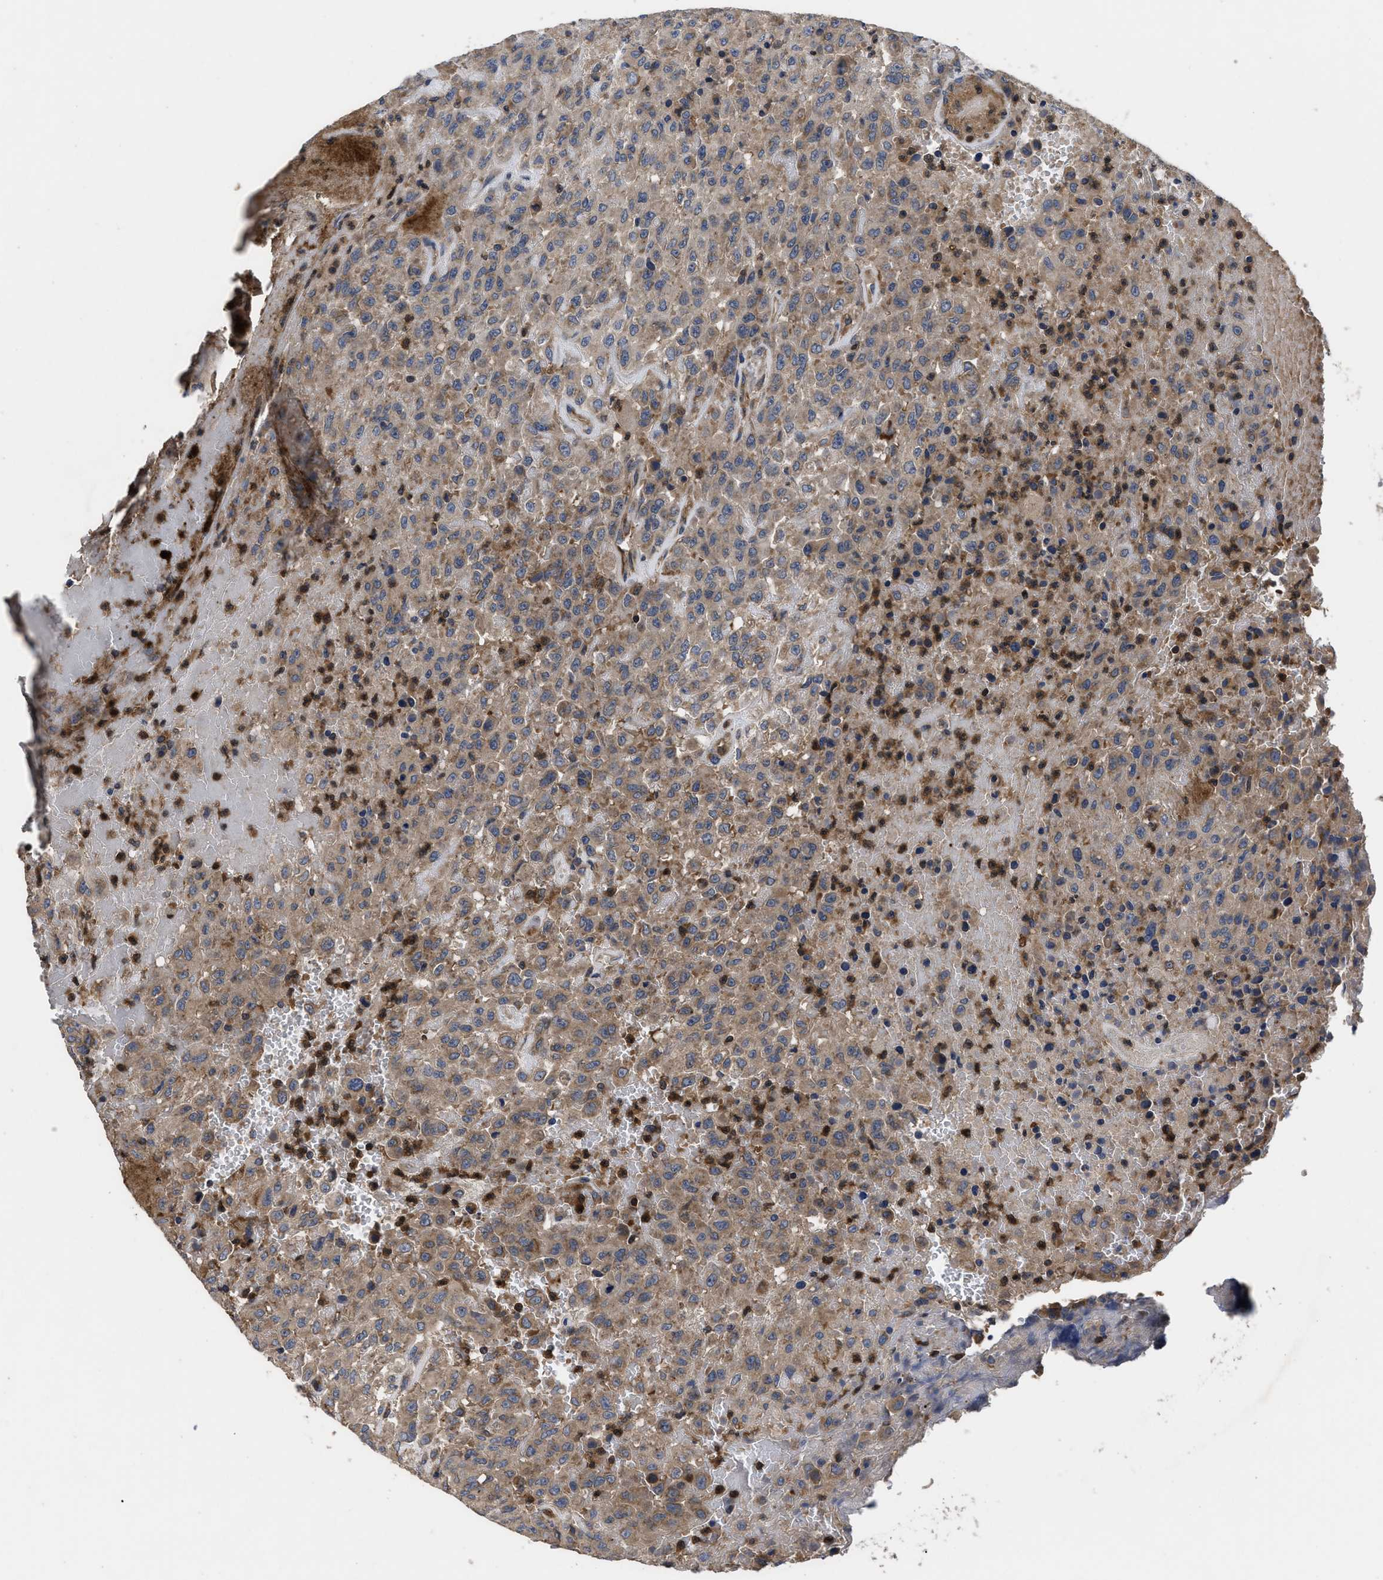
{"staining": {"intensity": "moderate", "quantity": "25%-75%", "location": "cytoplasmic/membranous"}, "tissue": "urothelial cancer", "cell_type": "Tumor cells", "image_type": "cancer", "snomed": [{"axis": "morphology", "description": "Urothelial carcinoma, High grade"}, {"axis": "topography", "description": "Urinary bladder"}], "caption": "IHC staining of high-grade urothelial carcinoma, which demonstrates medium levels of moderate cytoplasmic/membranous expression in about 25%-75% of tumor cells indicating moderate cytoplasmic/membranous protein staining. The staining was performed using DAB (3,3'-diaminobenzidine) (brown) for protein detection and nuclei were counterstained in hematoxylin (blue).", "gene": "YBEY", "patient": {"sex": "male", "age": 46}}